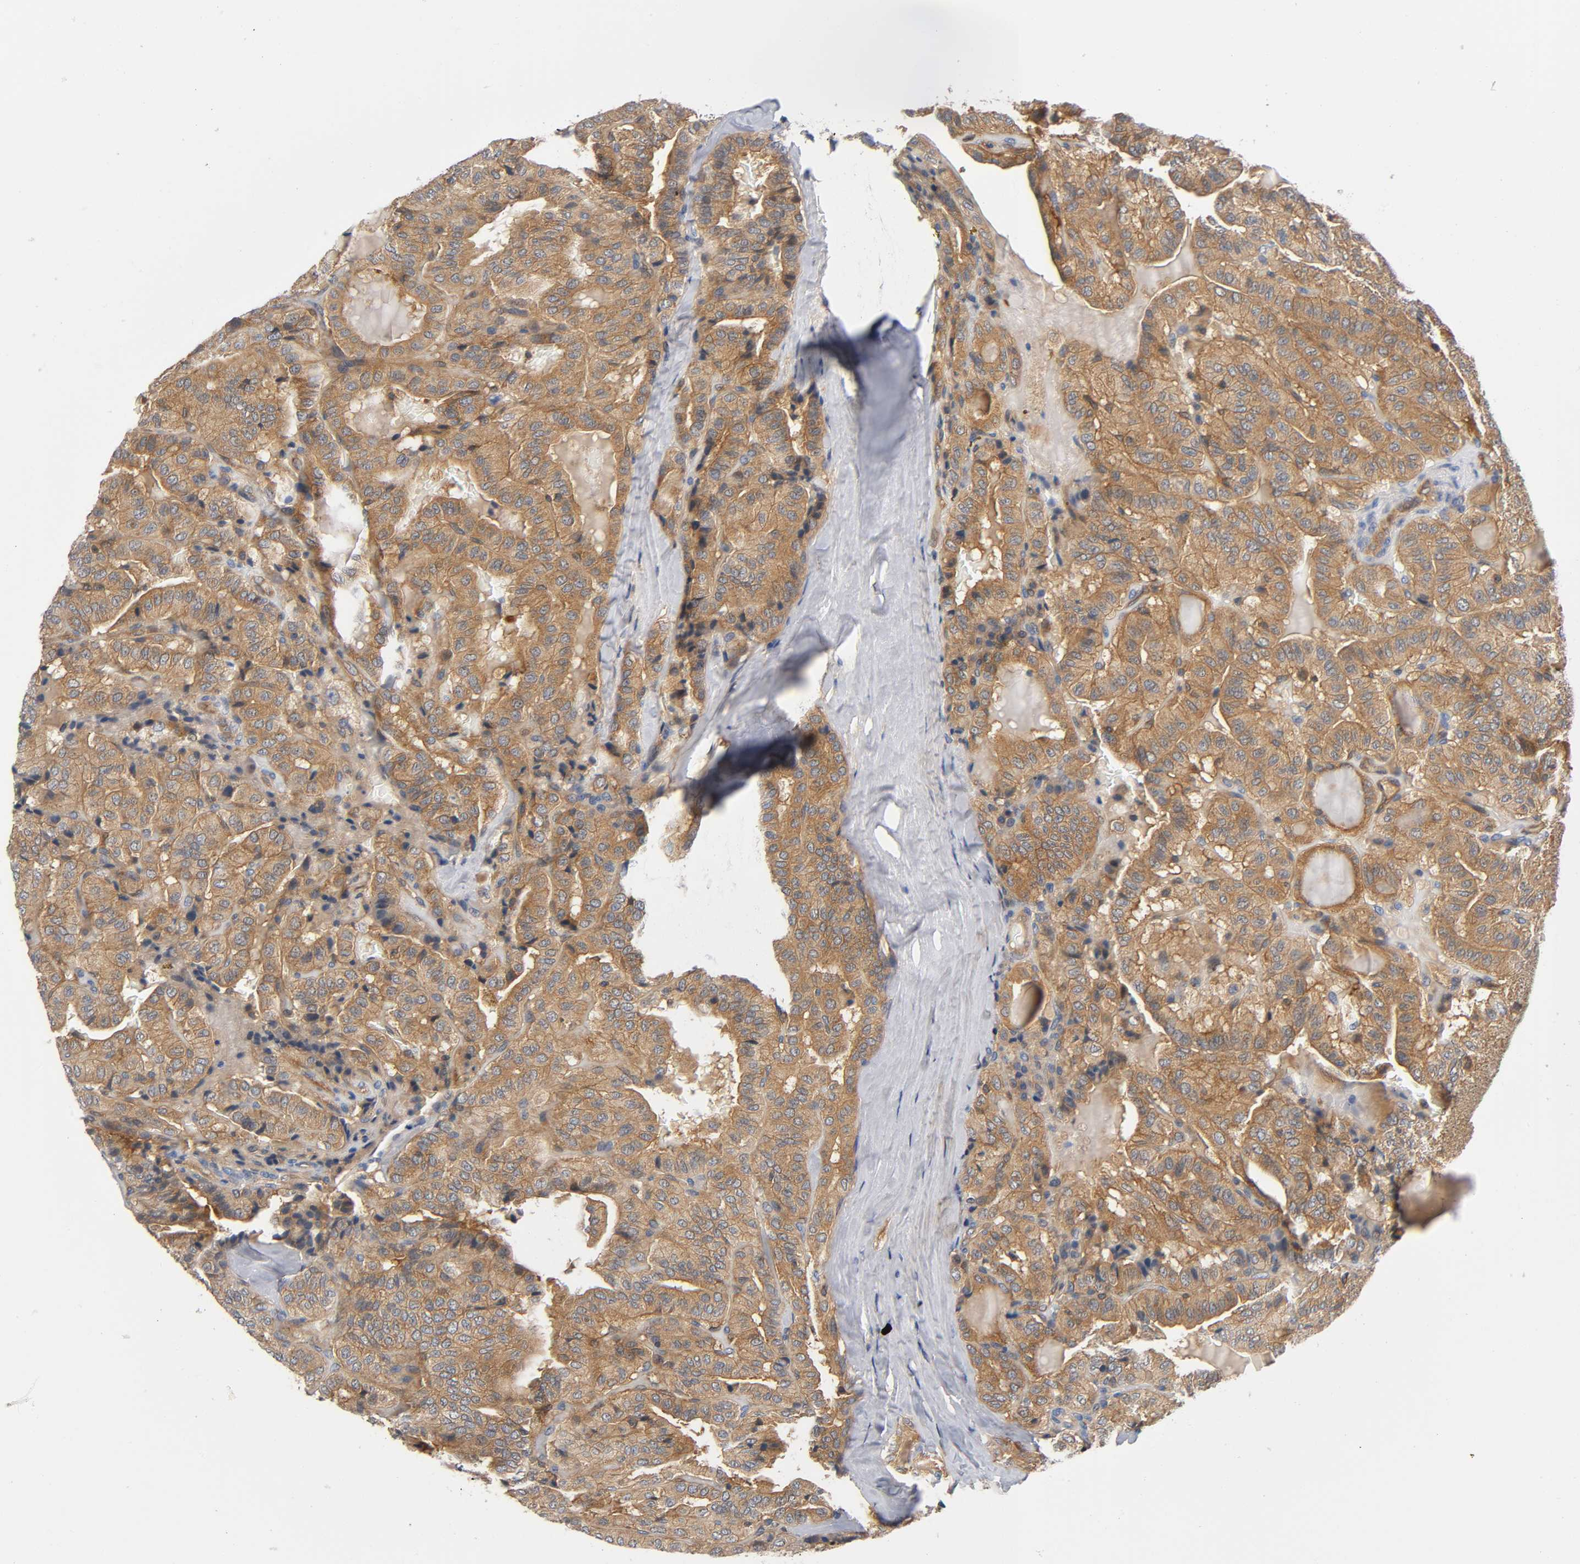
{"staining": {"intensity": "moderate", "quantity": ">75%", "location": "cytoplasmic/membranous"}, "tissue": "thyroid cancer", "cell_type": "Tumor cells", "image_type": "cancer", "snomed": [{"axis": "morphology", "description": "Papillary adenocarcinoma, NOS"}, {"axis": "topography", "description": "Thyroid gland"}], "caption": "IHC (DAB (3,3'-diaminobenzidine)) staining of human papillary adenocarcinoma (thyroid) demonstrates moderate cytoplasmic/membranous protein expression in about >75% of tumor cells. (DAB (3,3'-diaminobenzidine) = brown stain, brightfield microscopy at high magnification).", "gene": "PRKAB1", "patient": {"sex": "male", "age": 77}}